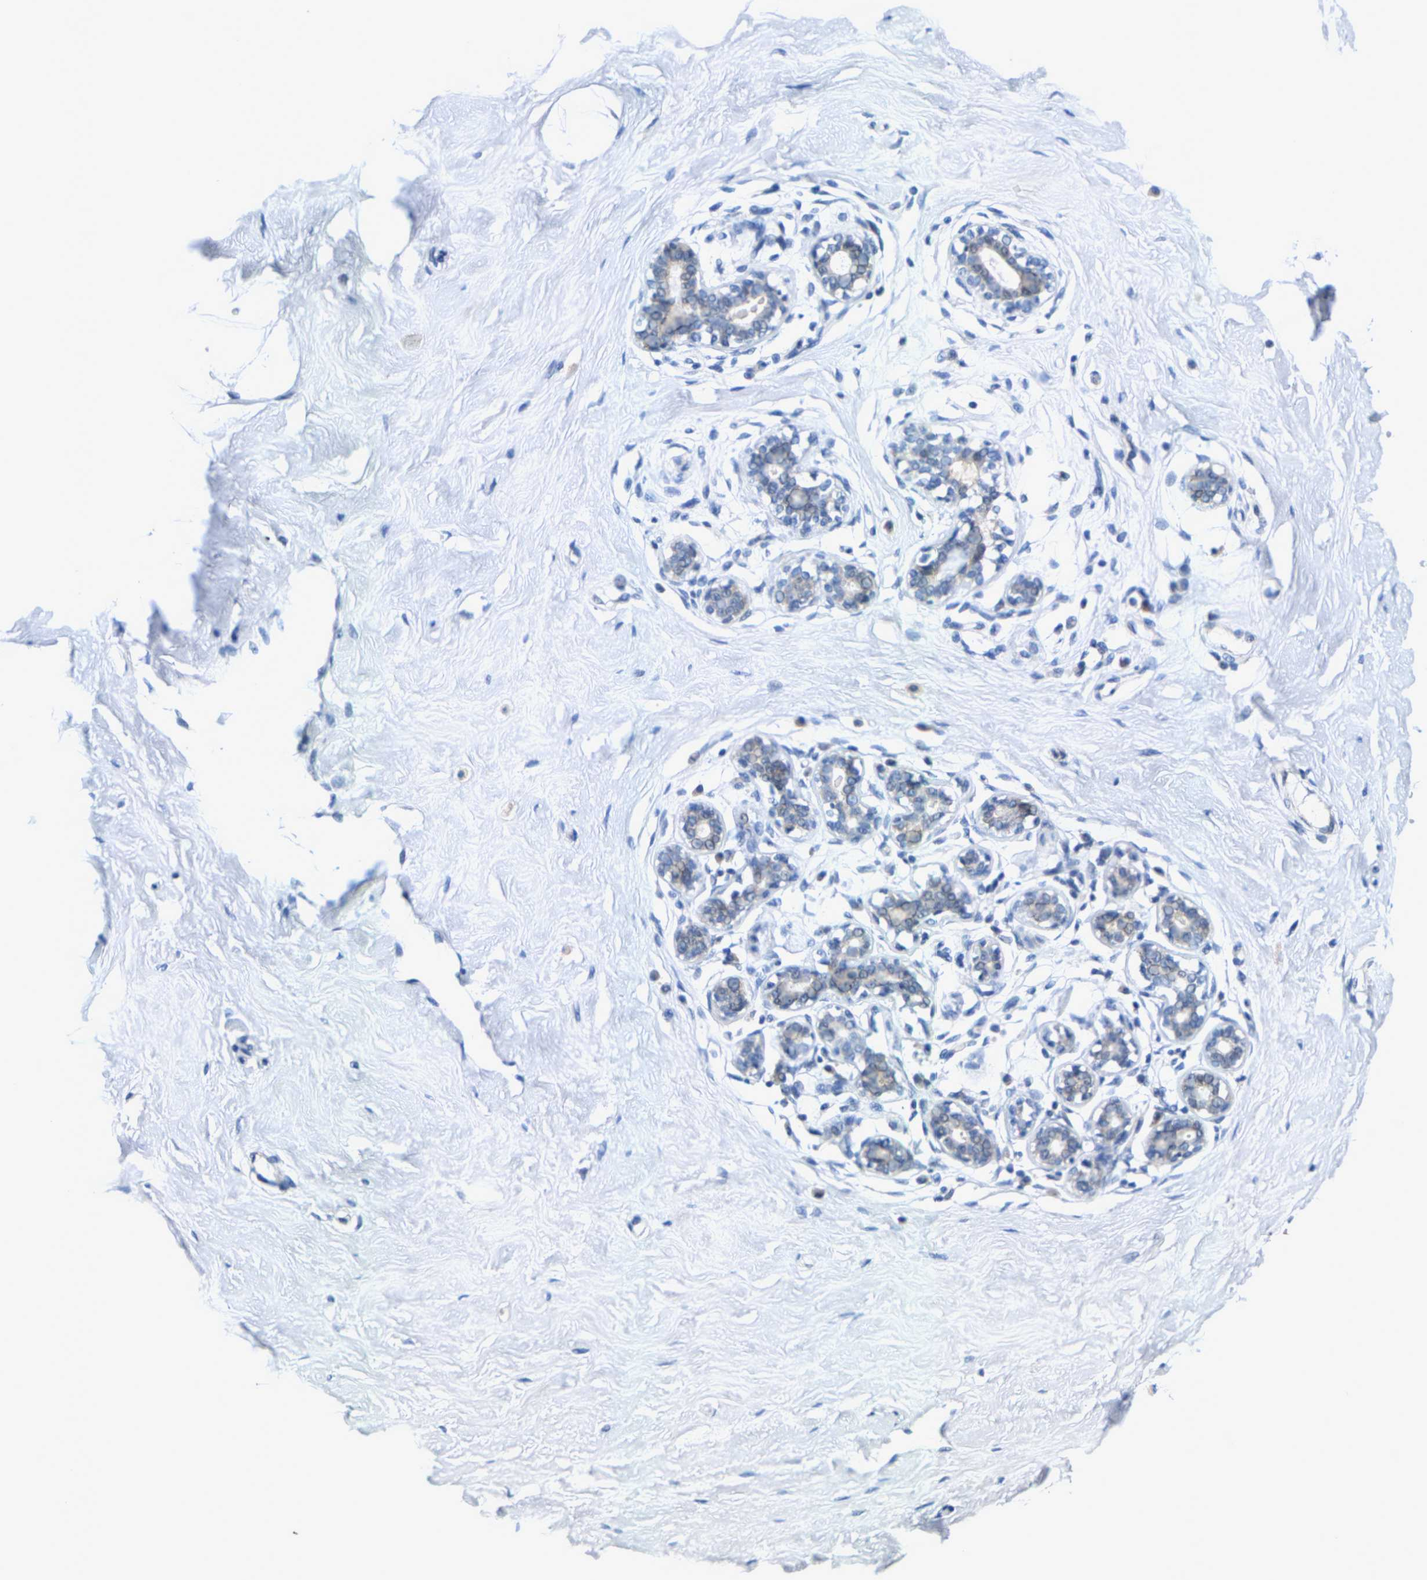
{"staining": {"intensity": "negative", "quantity": "none", "location": "none"}, "tissue": "breast", "cell_type": "Adipocytes", "image_type": "normal", "snomed": [{"axis": "morphology", "description": "Normal tissue, NOS"}, {"axis": "topography", "description": "Breast"}], "caption": "High magnification brightfield microscopy of benign breast stained with DAB (brown) and counterstained with hematoxylin (blue): adipocytes show no significant expression. Nuclei are stained in blue.", "gene": "KLHL1", "patient": {"sex": "female", "age": 23}}